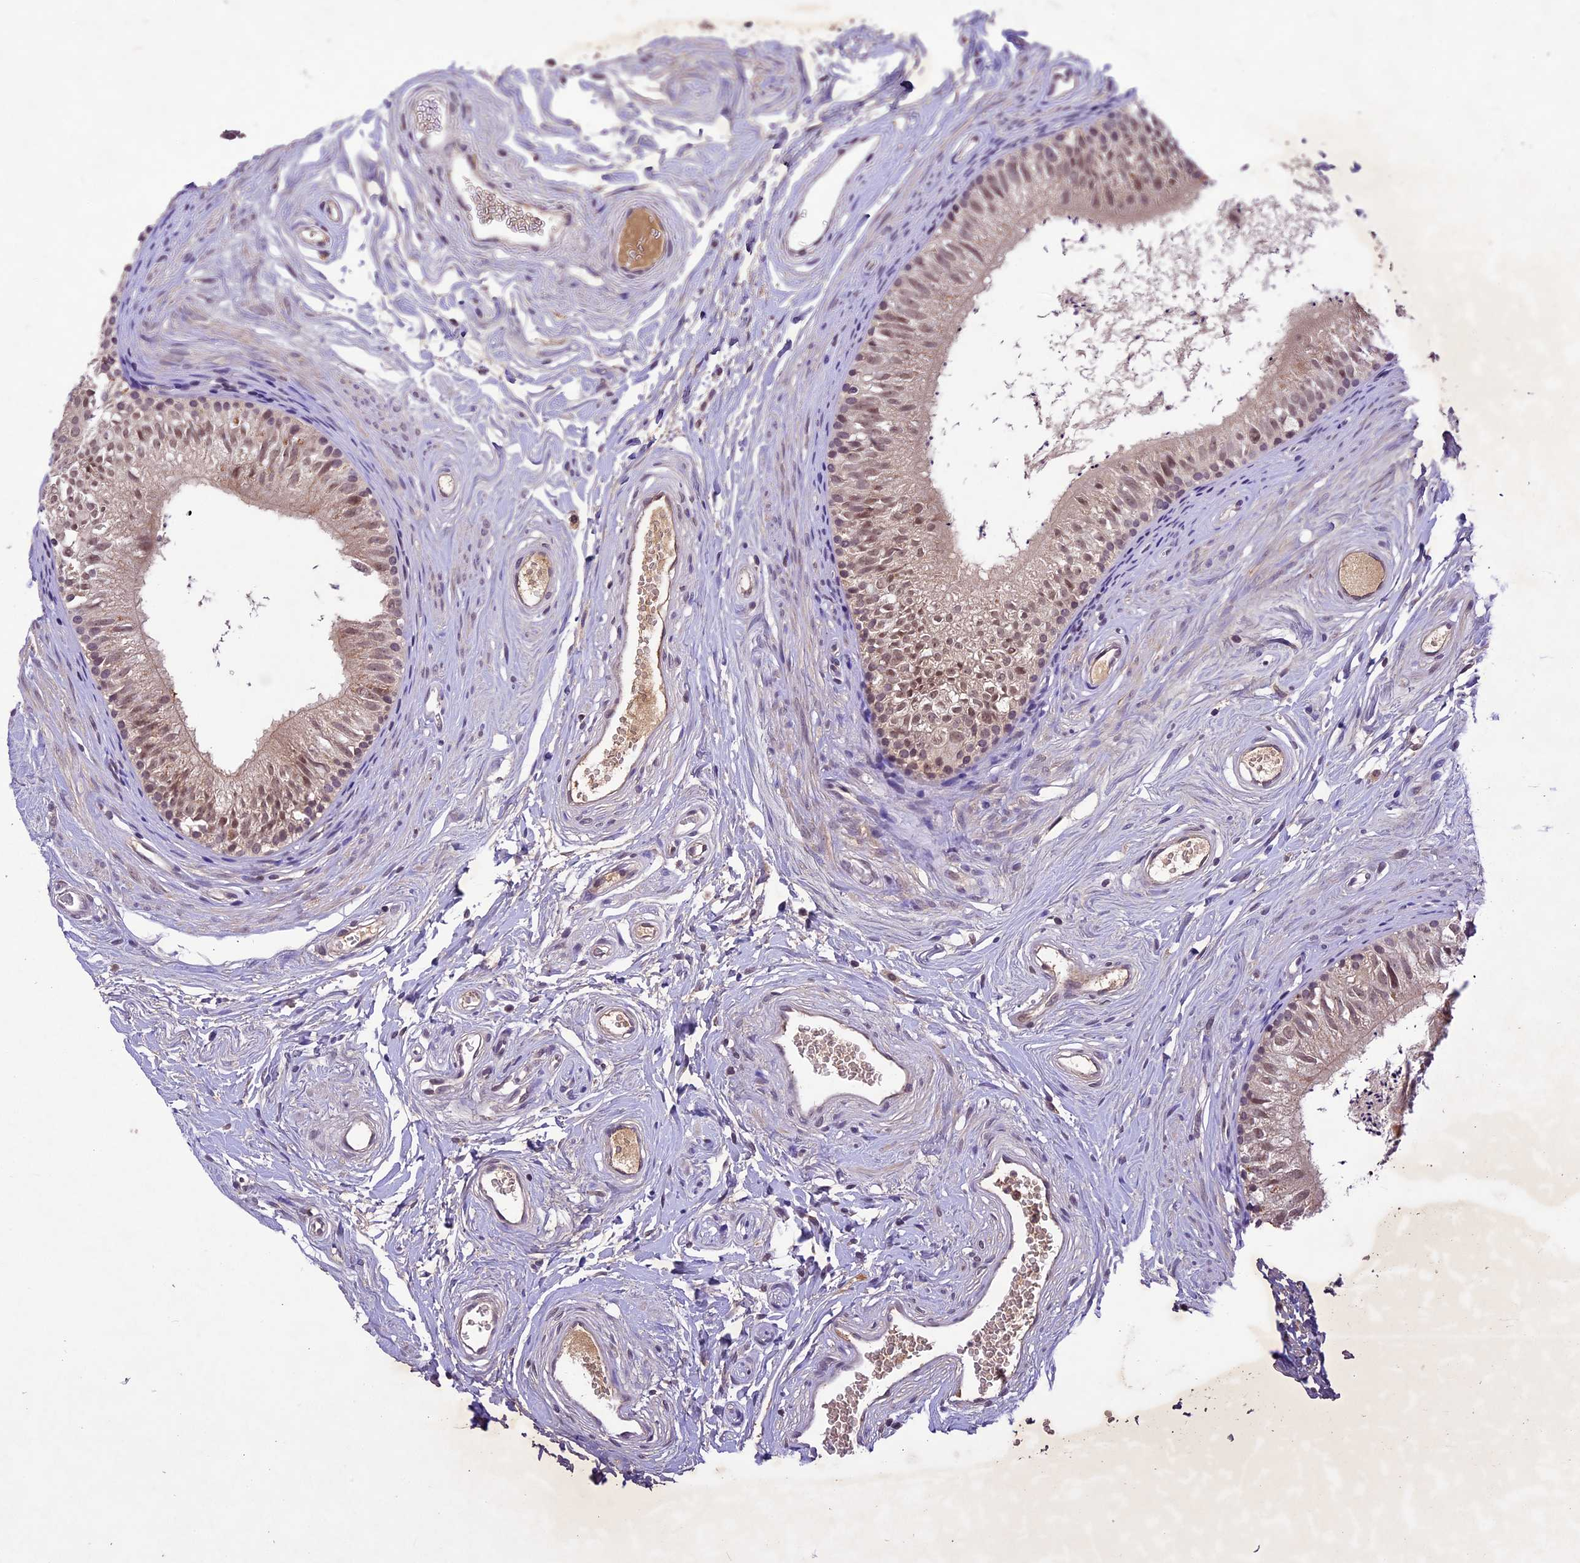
{"staining": {"intensity": "moderate", "quantity": ">75%", "location": "cytoplasmic/membranous,nuclear"}, "tissue": "epididymis", "cell_type": "Glandular cells", "image_type": "normal", "snomed": [{"axis": "morphology", "description": "Normal tissue, NOS"}, {"axis": "topography", "description": "Epididymis"}], "caption": "Human epididymis stained for a protein (brown) displays moderate cytoplasmic/membranous,nuclear positive expression in about >75% of glandular cells.", "gene": "ATP10A", "patient": {"sex": "male", "age": 56}}